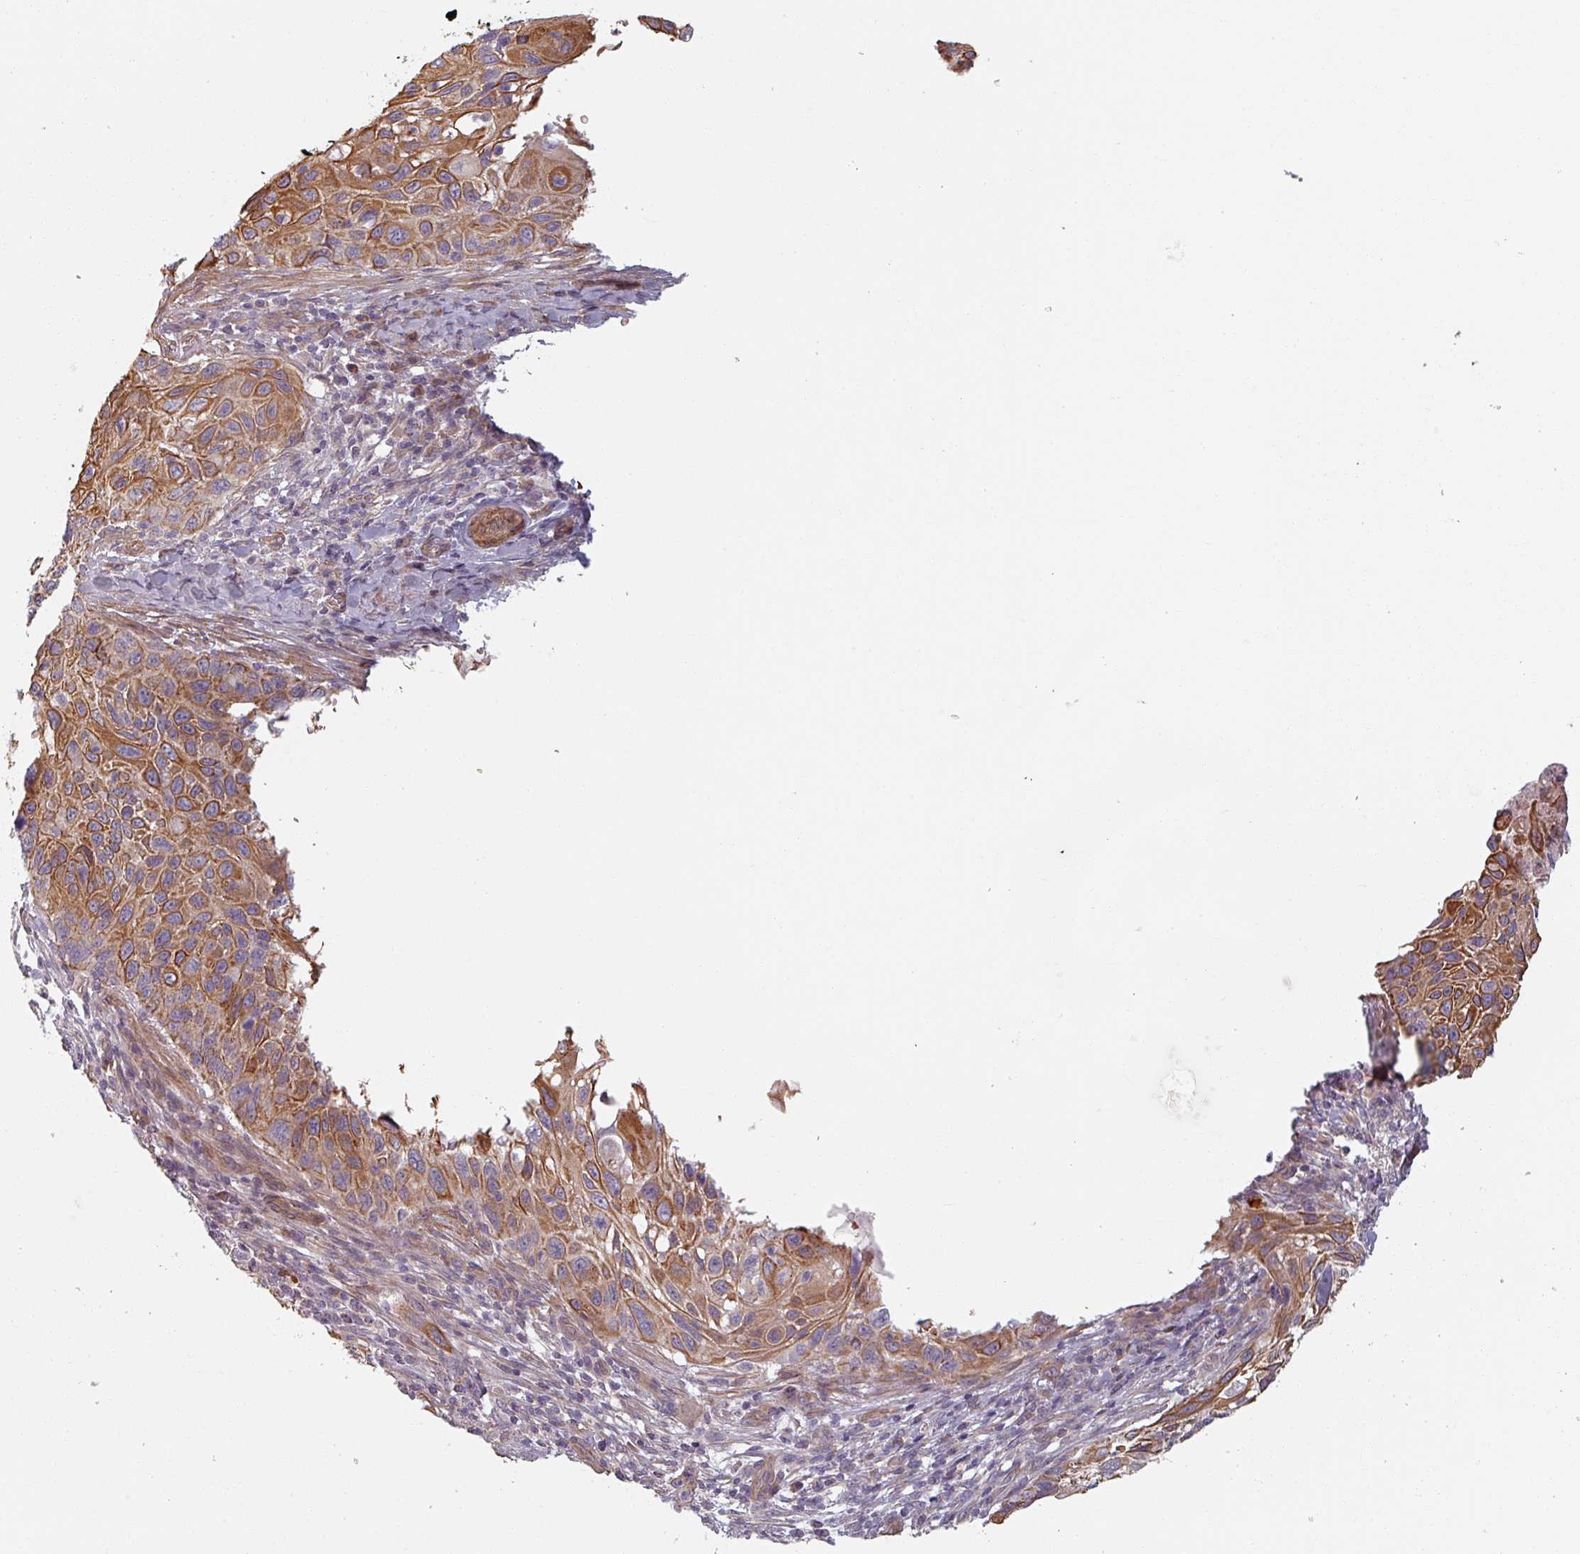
{"staining": {"intensity": "moderate", "quantity": ">75%", "location": "cytoplasmic/membranous"}, "tissue": "cervical cancer", "cell_type": "Tumor cells", "image_type": "cancer", "snomed": [{"axis": "morphology", "description": "Squamous cell carcinoma, NOS"}, {"axis": "topography", "description": "Cervix"}], "caption": "Cervical cancer (squamous cell carcinoma) was stained to show a protein in brown. There is medium levels of moderate cytoplasmic/membranous positivity in approximately >75% of tumor cells.", "gene": "C4BPB", "patient": {"sex": "female", "age": 70}}